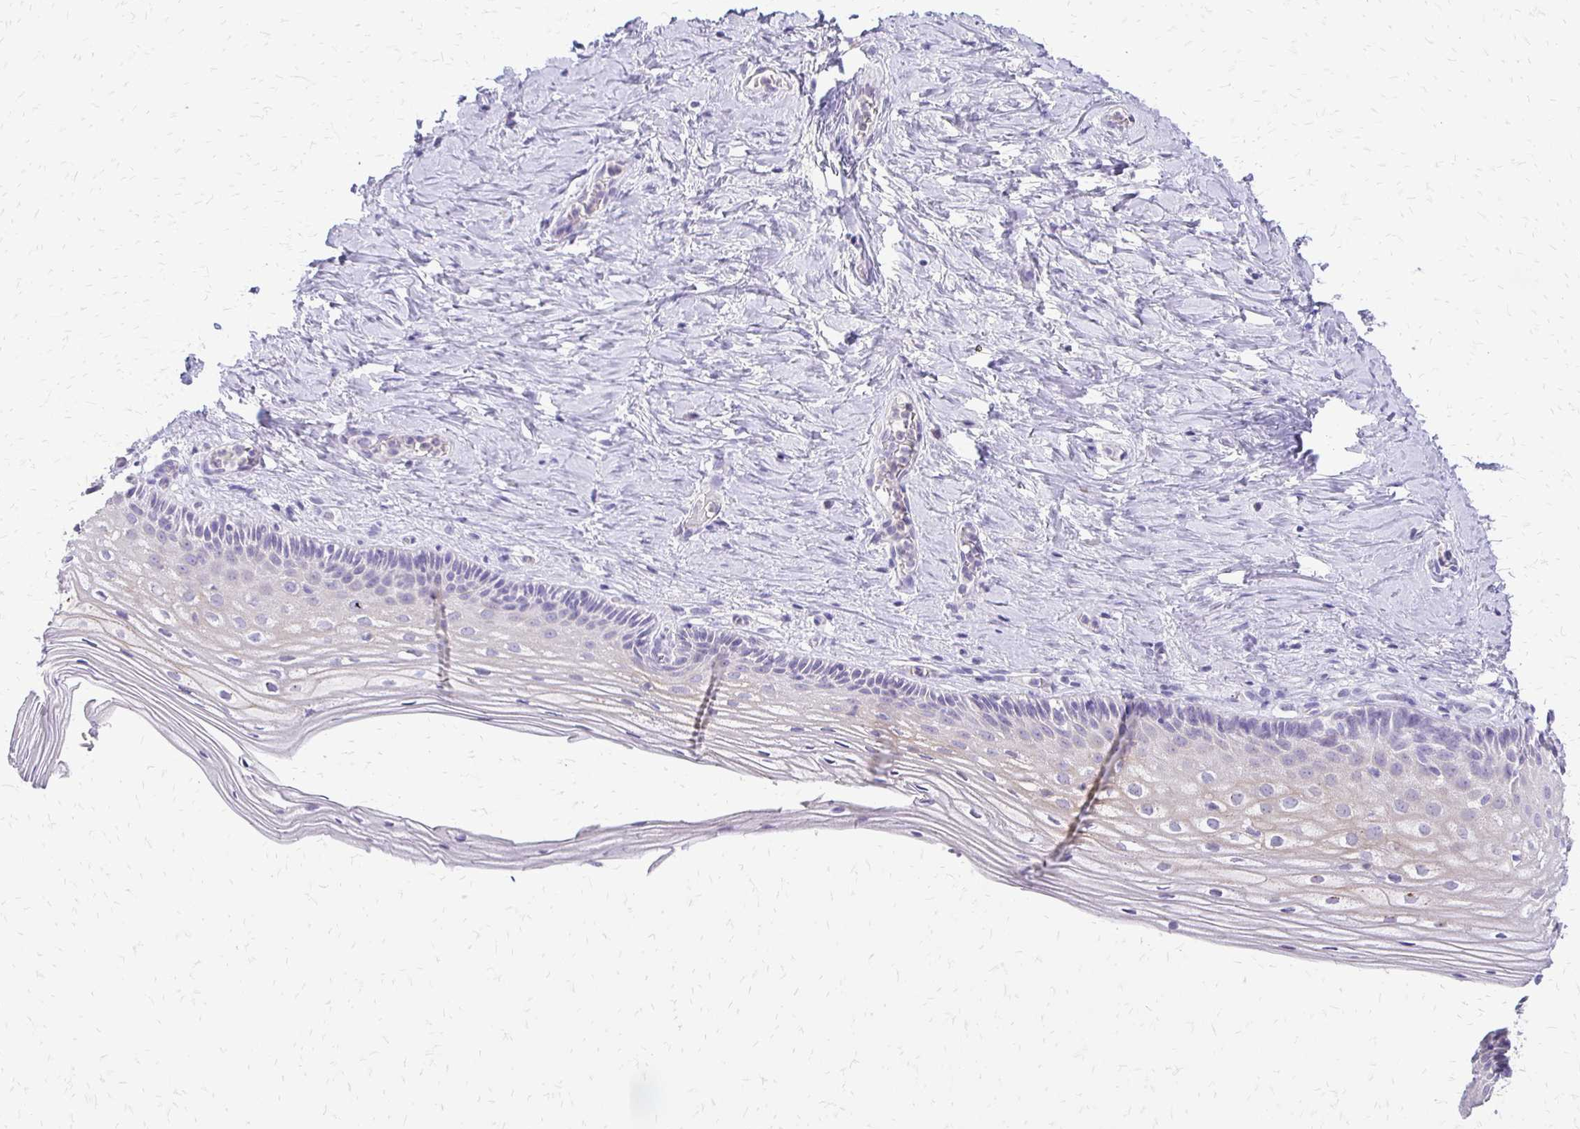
{"staining": {"intensity": "negative", "quantity": "none", "location": "none"}, "tissue": "vagina", "cell_type": "Squamous epithelial cells", "image_type": "normal", "snomed": [{"axis": "morphology", "description": "Normal tissue, NOS"}, {"axis": "topography", "description": "Vagina"}], "caption": "Vagina stained for a protein using immunohistochemistry (IHC) displays no staining squamous epithelial cells.", "gene": "ALPG", "patient": {"sex": "female", "age": 45}}